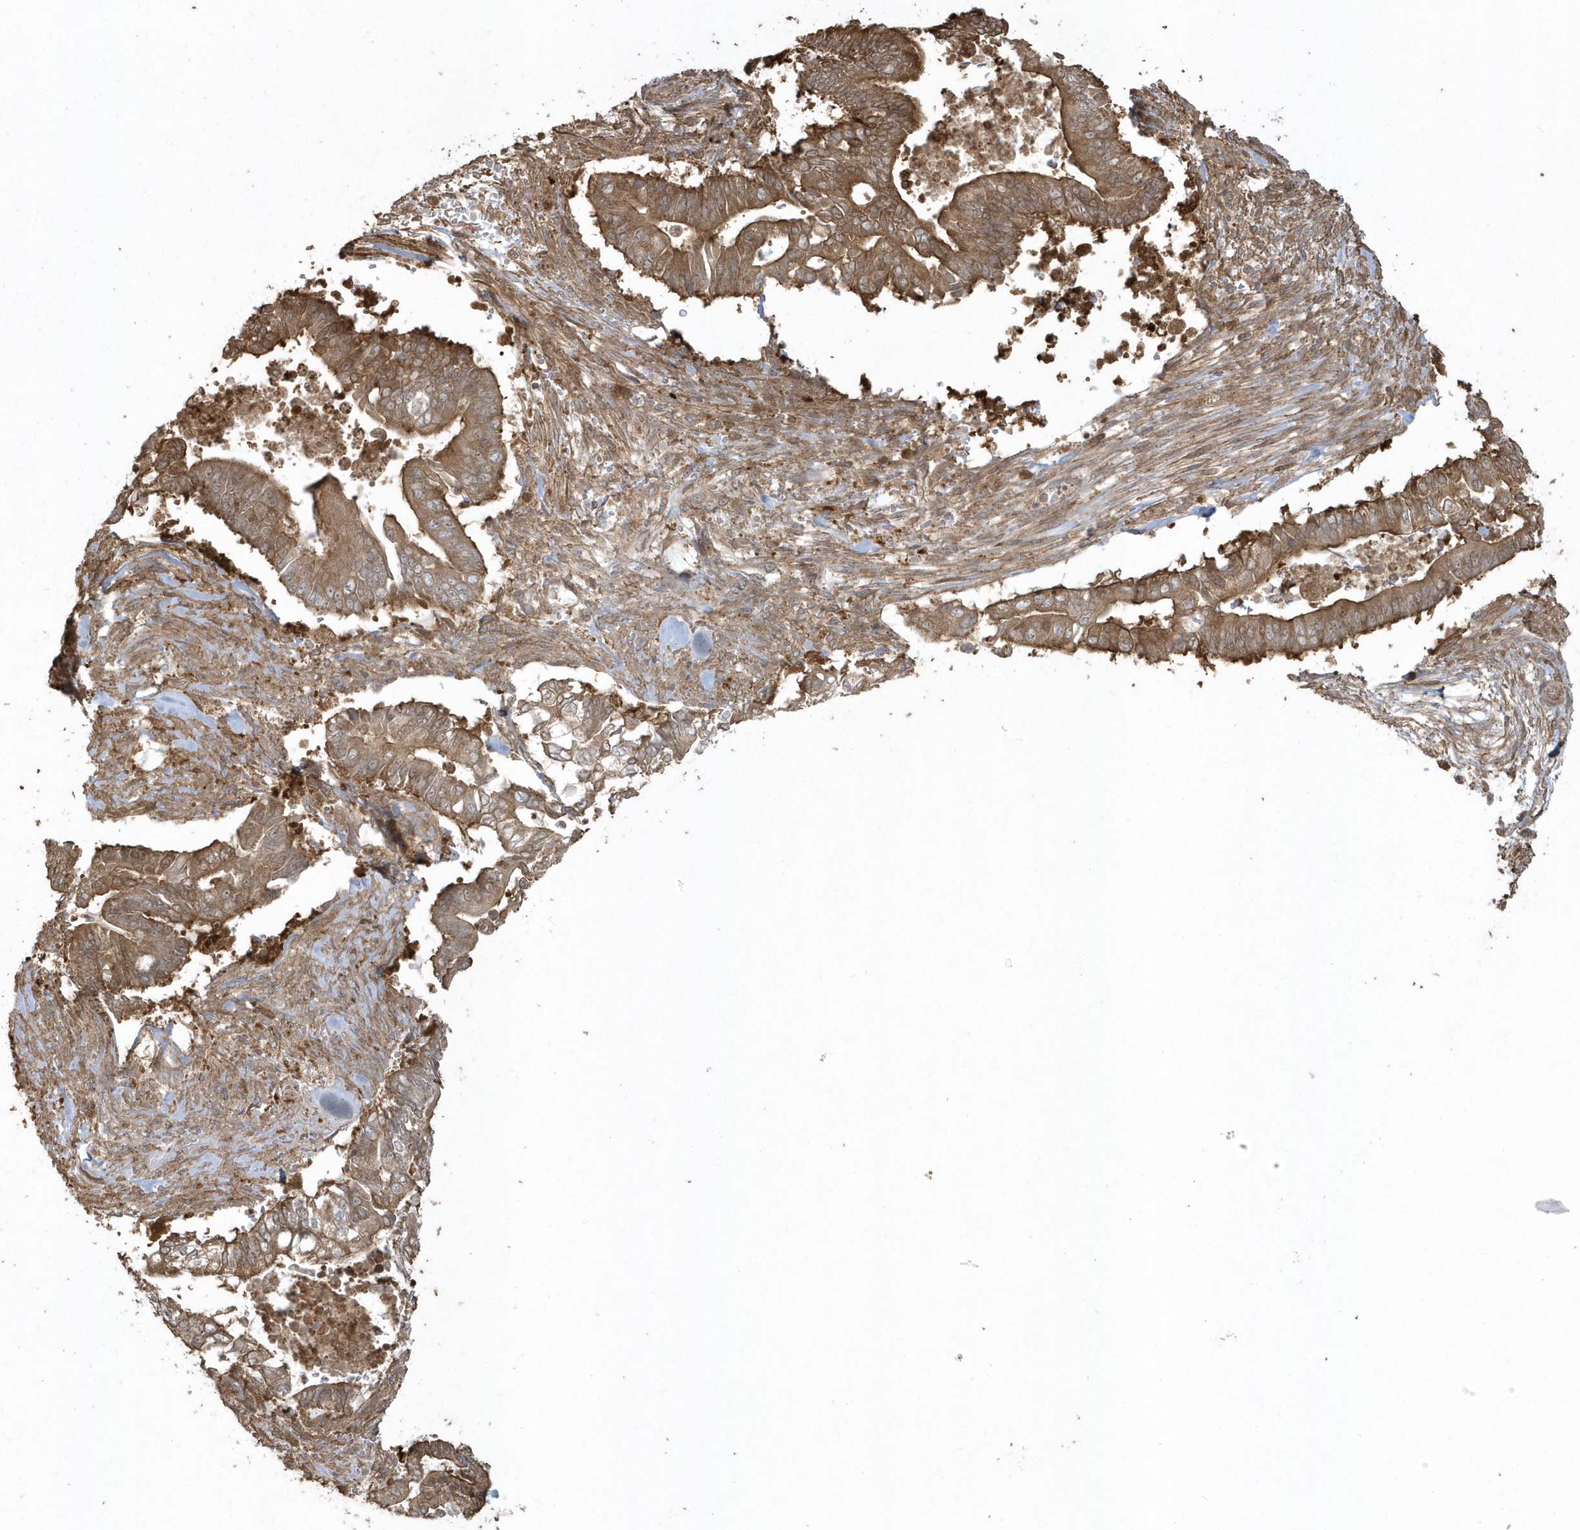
{"staining": {"intensity": "moderate", "quantity": ">75%", "location": "cytoplasmic/membranous"}, "tissue": "pancreatic cancer", "cell_type": "Tumor cells", "image_type": "cancer", "snomed": [{"axis": "morphology", "description": "Adenocarcinoma, NOS"}, {"axis": "topography", "description": "Pancreas"}], "caption": "IHC image of human pancreatic adenocarcinoma stained for a protein (brown), which exhibits medium levels of moderate cytoplasmic/membranous expression in about >75% of tumor cells.", "gene": "HNMT", "patient": {"sex": "male", "age": 68}}